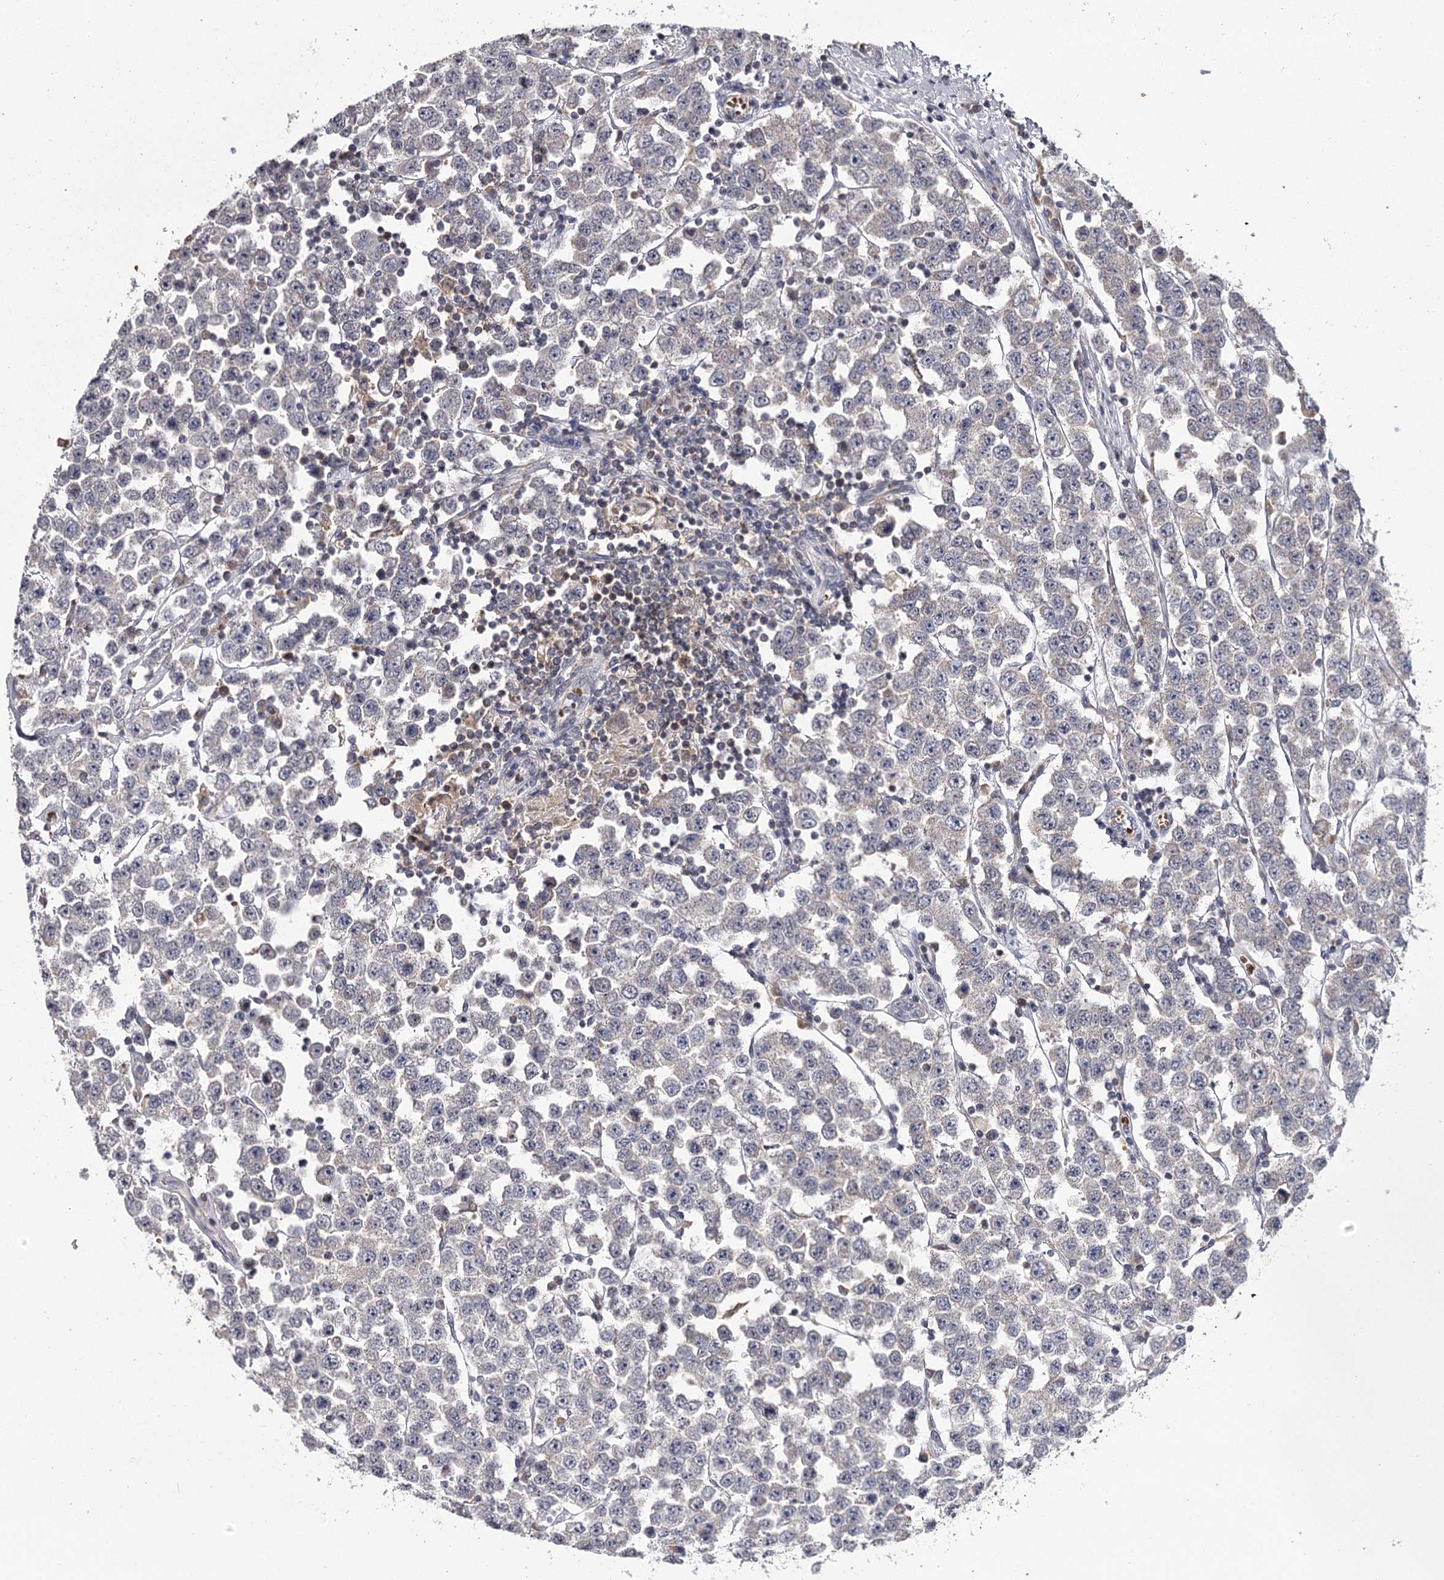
{"staining": {"intensity": "negative", "quantity": "none", "location": "none"}, "tissue": "testis cancer", "cell_type": "Tumor cells", "image_type": "cancer", "snomed": [{"axis": "morphology", "description": "Seminoma, NOS"}, {"axis": "topography", "description": "Testis"}], "caption": "IHC histopathology image of human seminoma (testis) stained for a protein (brown), which exhibits no staining in tumor cells.", "gene": "RASSF6", "patient": {"sex": "male", "age": 28}}